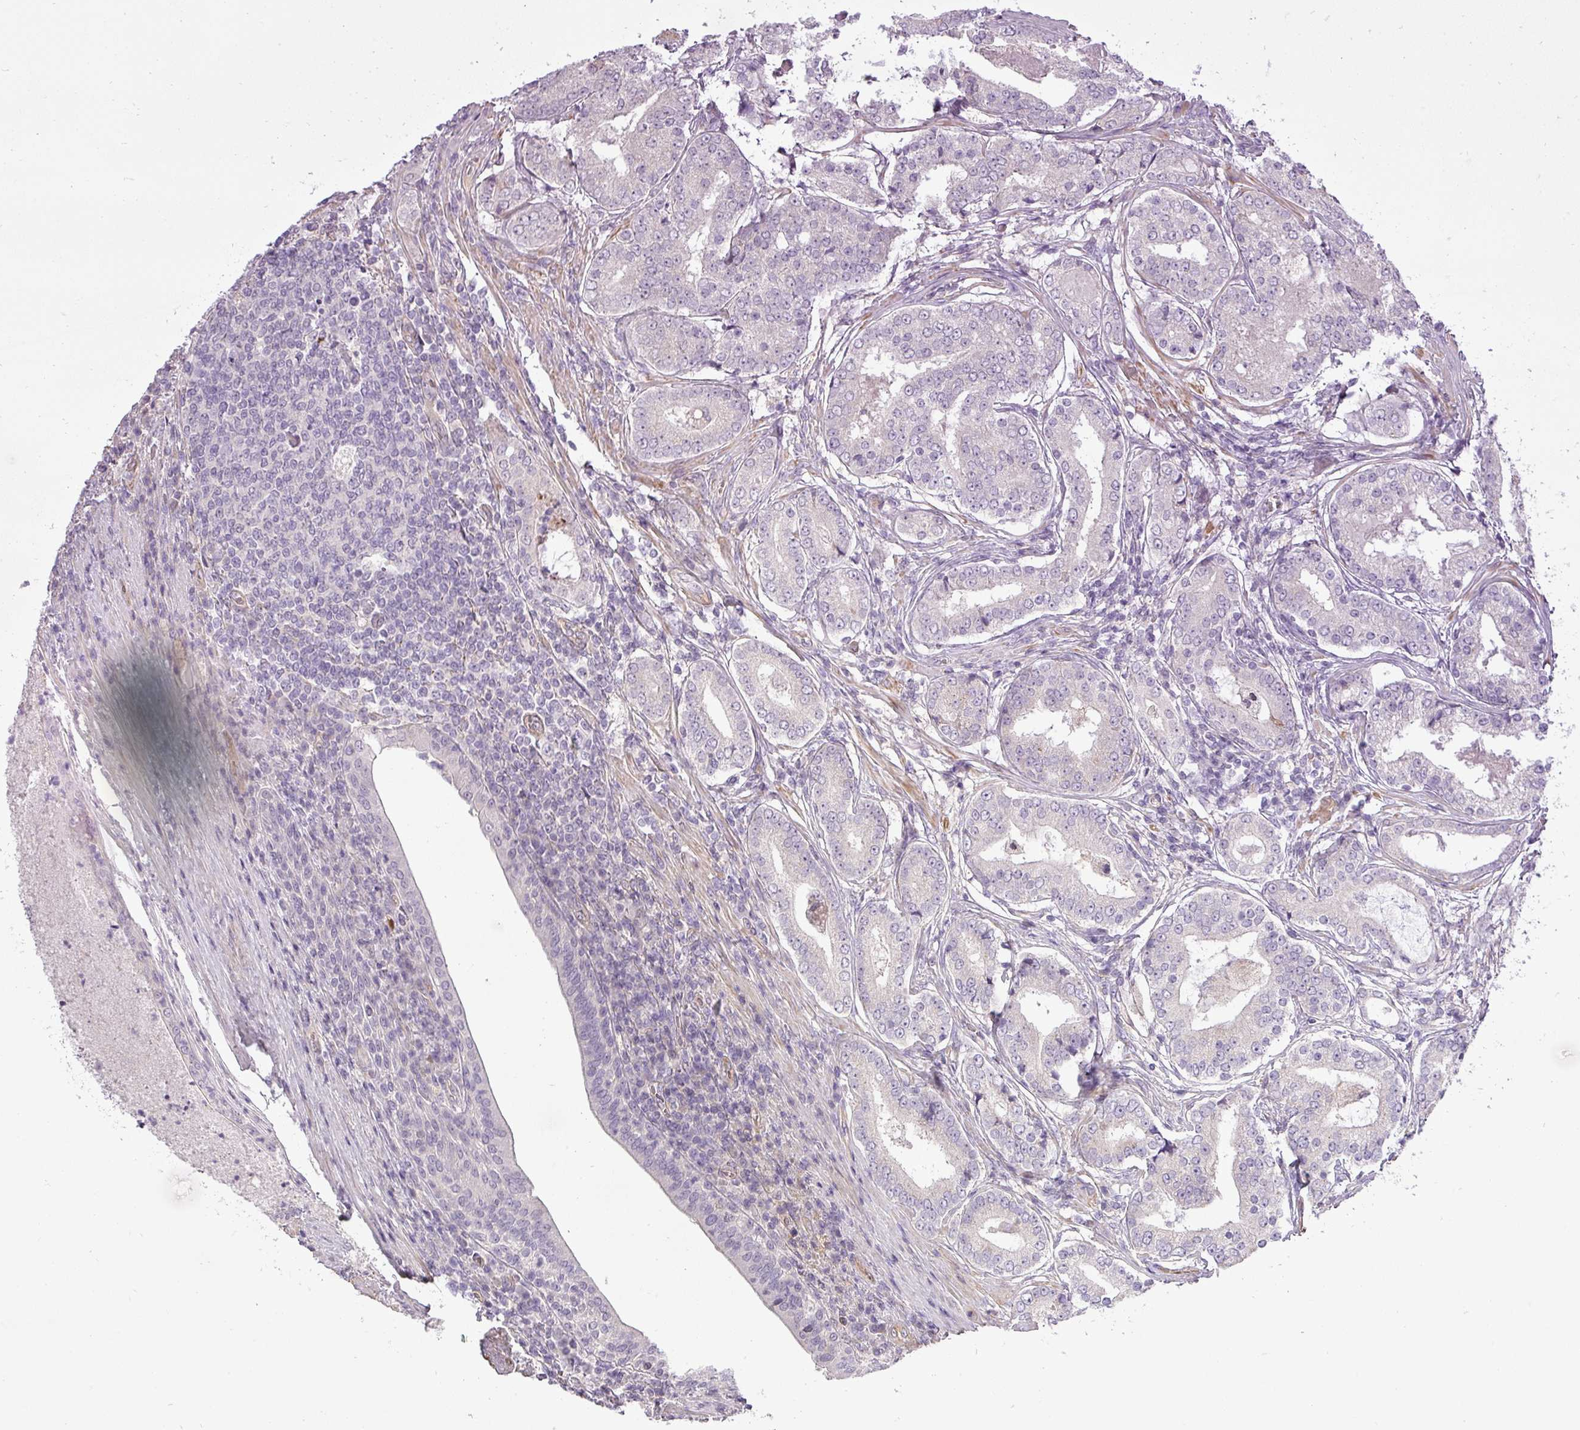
{"staining": {"intensity": "negative", "quantity": "none", "location": "none"}, "tissue": "prostate cancer", "cell_type": "Tumor cells", "image_type": "cancer", "snomed": [{"axis": "morphology", "description": "Adenocarcinoma, Low grade"}, {"axis": "topography", "description": "Prostate"}], "caption": "The image displays no staining of tumor cells in prostate cancer.", "gene": "PDRG1", "patient": {"sex": "male", "age": 68}}